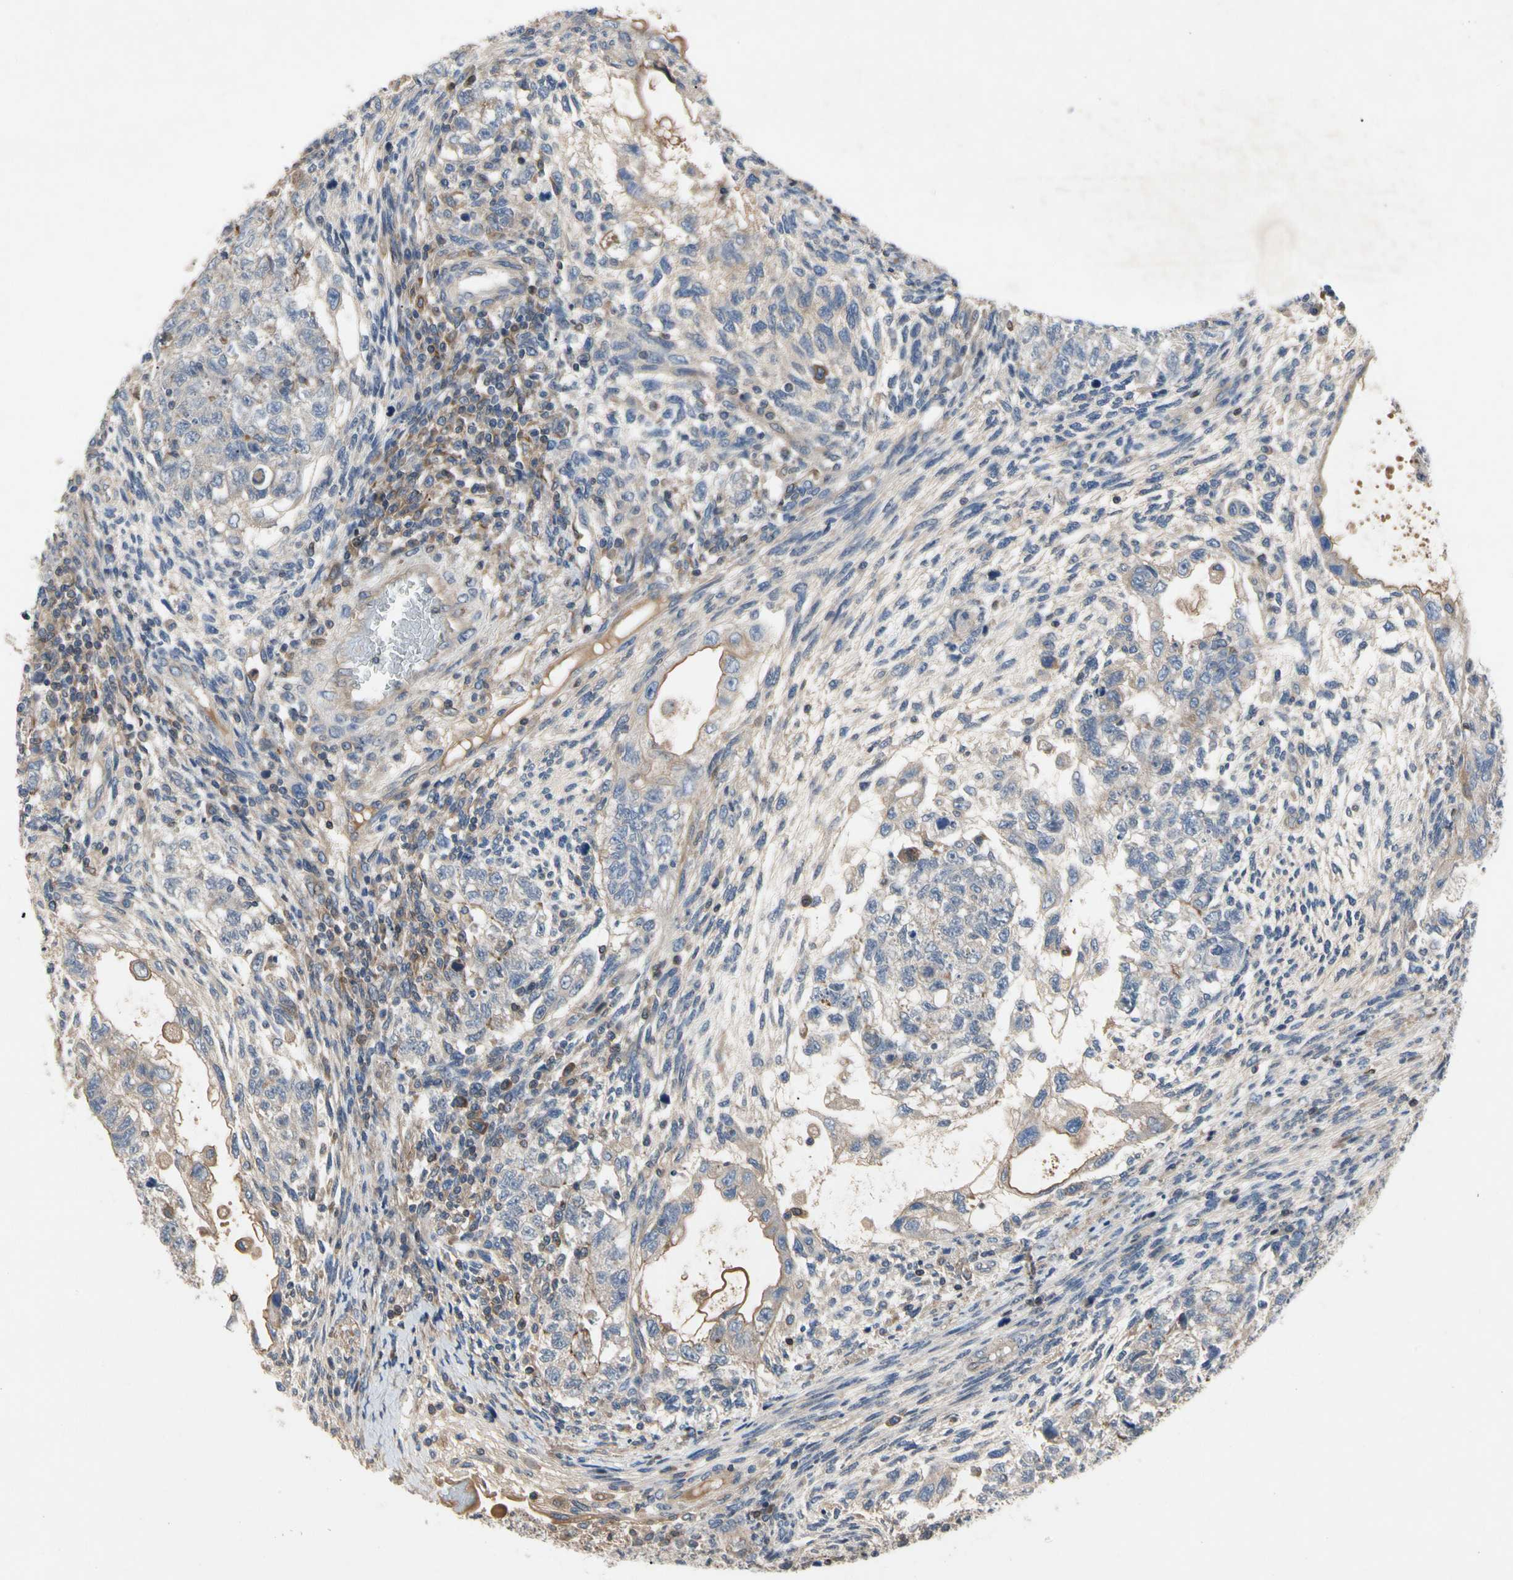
{"staining": {"intensity": "negative", "quantity": "none", "location": "none"}, "tissue": "testis cancer", "cell_type": "Tumor cells", "image_type": "cancer", "snomed": [{"axis": "morphology", "description": "Normal tissue, NOS"}, {"axis": "morphology", "description": "Carcinoma, Embryonal, NOS"}, {"axis": "topography", "description": "Testis"}], "caption": "DAB immunohistochemical staining of testis embryonal carcinoma exhibits no significant positivity in tumor cells.", "gene": "CRTAC1", "patient": {"sex": "male", "age": 36}}